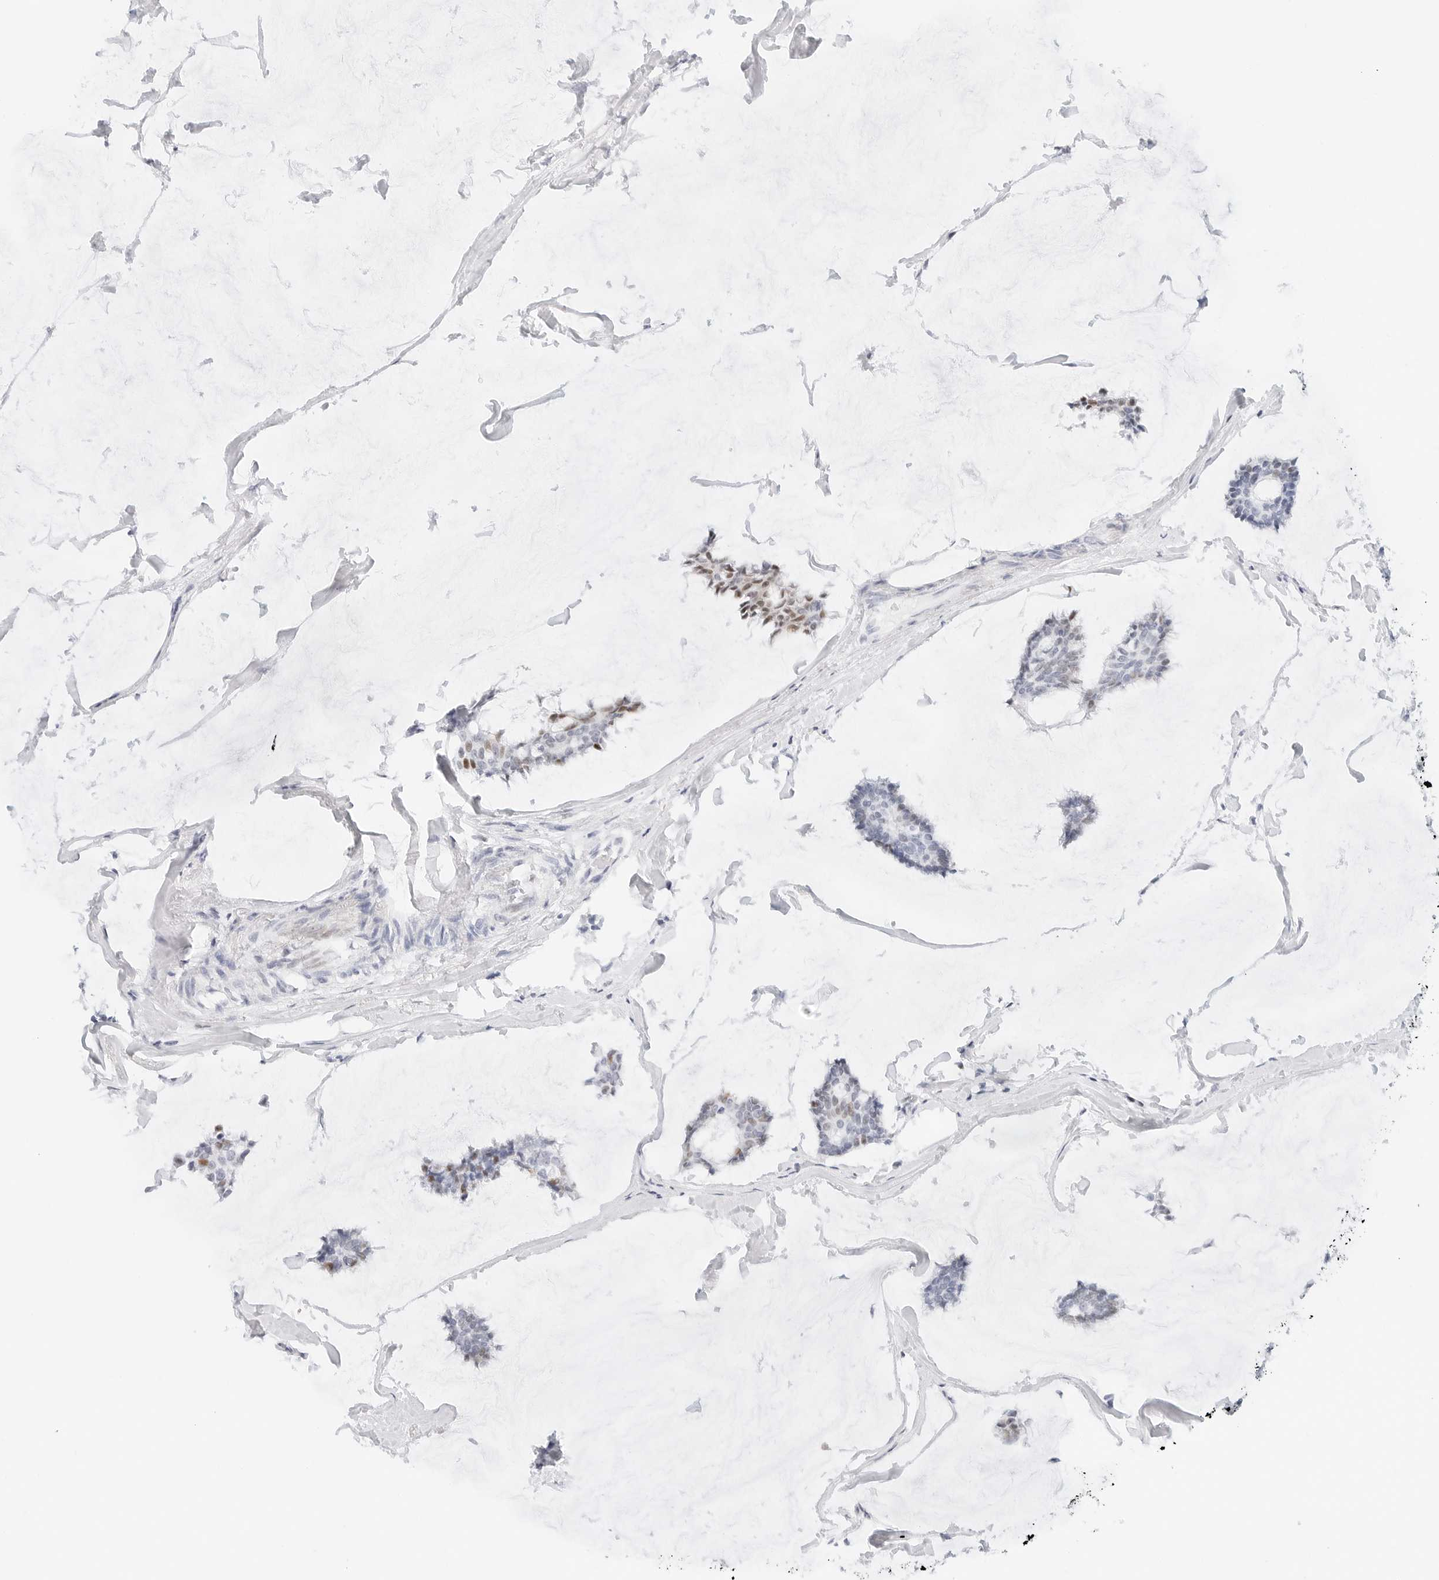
{"staining": {"intensity": "moderate", "quantity": "25%-75%", "location": "nuclear"}, "tissue": "breast cancer", "cell_type": "Tumor cells", "image_type": "cancer", "snomed": [{"axis": "morphology", "description": "Duct carcinoma"}, {"axis": "topography", "description": "Breast"}], "caption": "Human breast cancer (intraductal carcinoma) stained with a brown dye displays moderate nuclear positive positivity in about 25%-75% of tumor cells.", "gene": "NTMT2", "patient": {"sex": "female", "age": 93}}